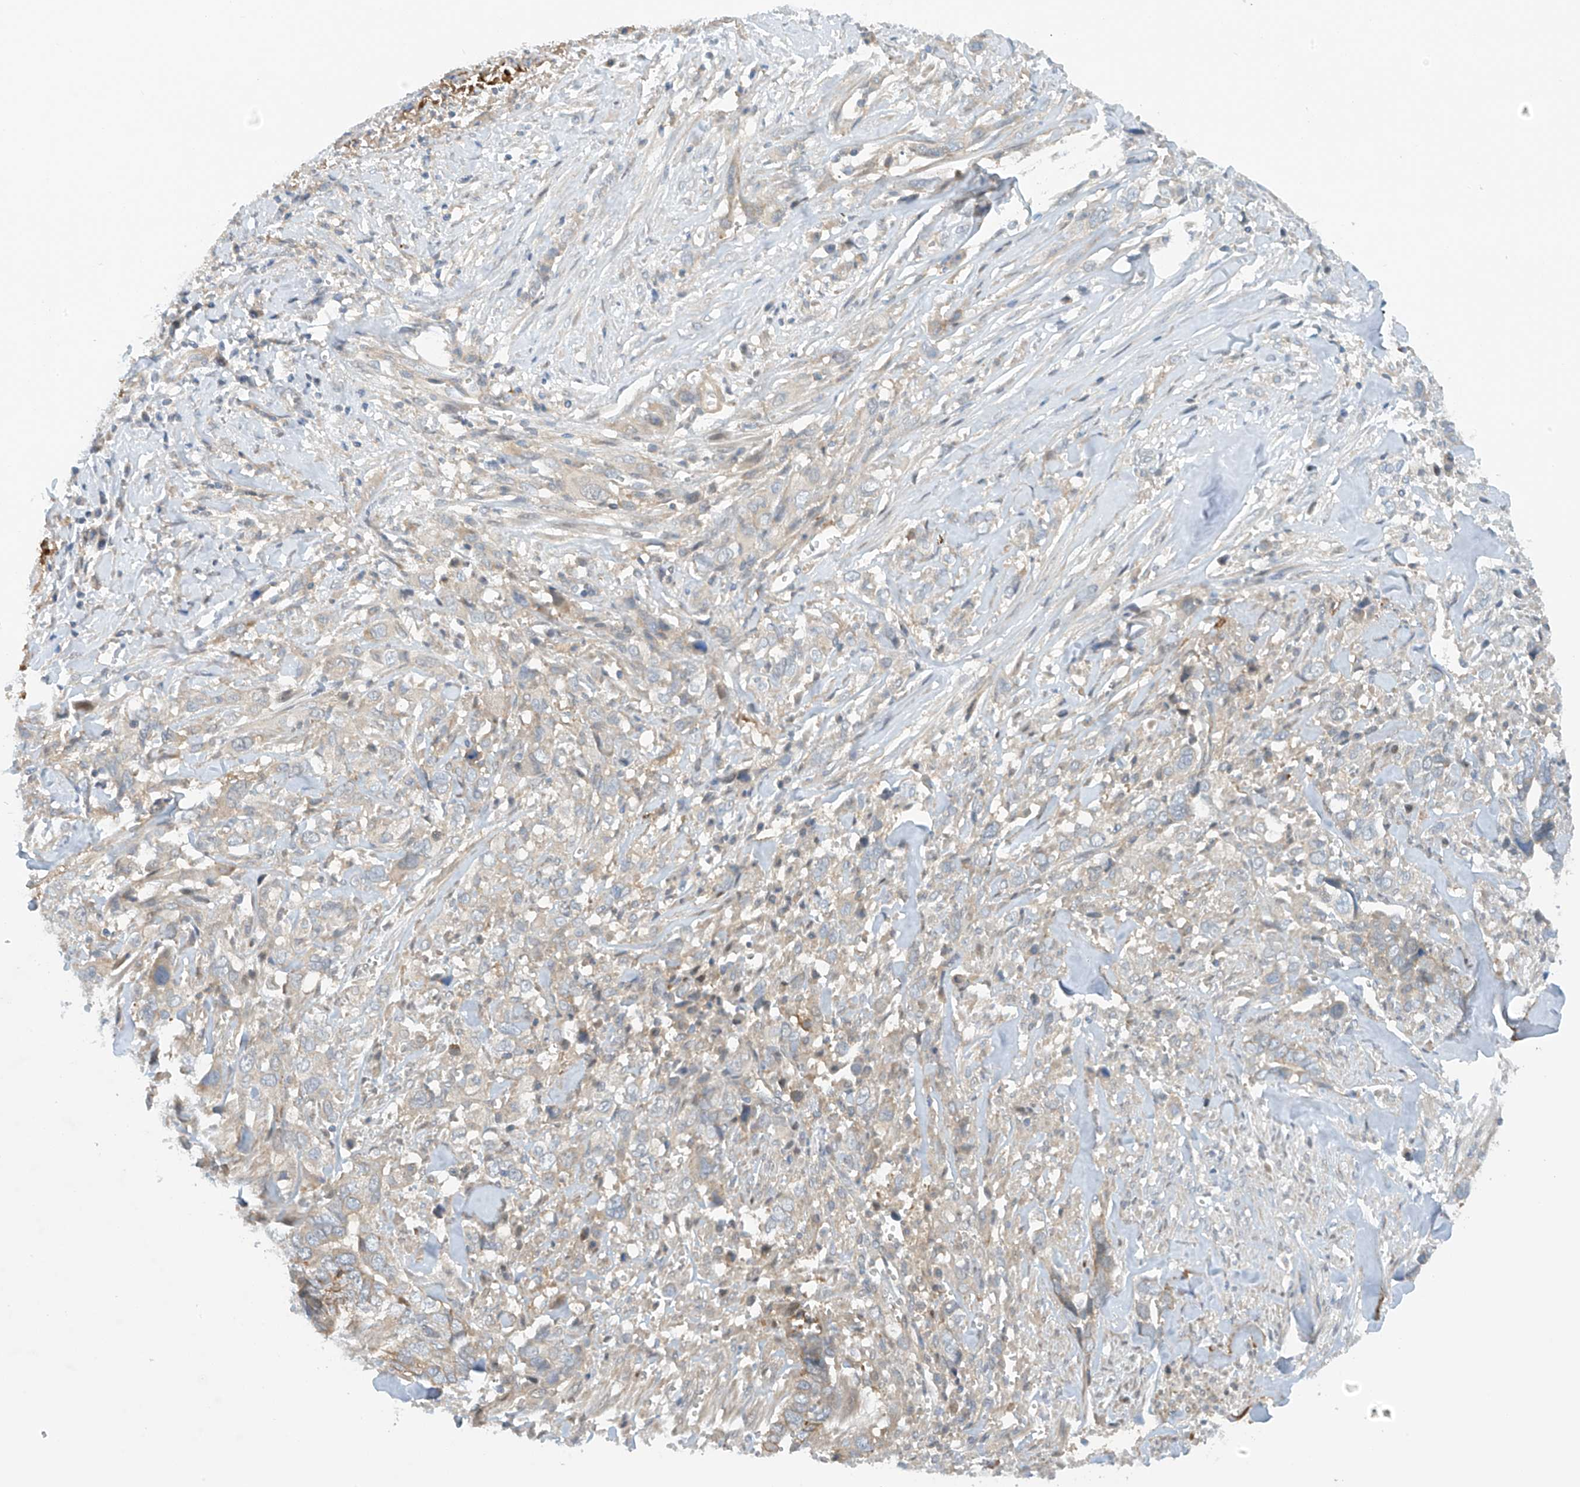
{"staining": {"intensity": "weak", "quantity": "<25%", "location": "cytoplasmic/membranous"}, "tissue": "liver cancer", "cell_type": "Tumor cells", "image_type": "cancer", "snomed": [{"axis": "morphology", "description": "Cholangiocarcinoma"}, {"axis": "topography", "description": "Liver"}], "caption": "Immunohistochemistry histopathology image of neoplastic tissue: liver cancer (cholangiocarcinoma) stained with DAB shows no significant protein expression in tumor cells.", "gene": "FSD1L", "patient": {"sex": "female", "age": 79}}